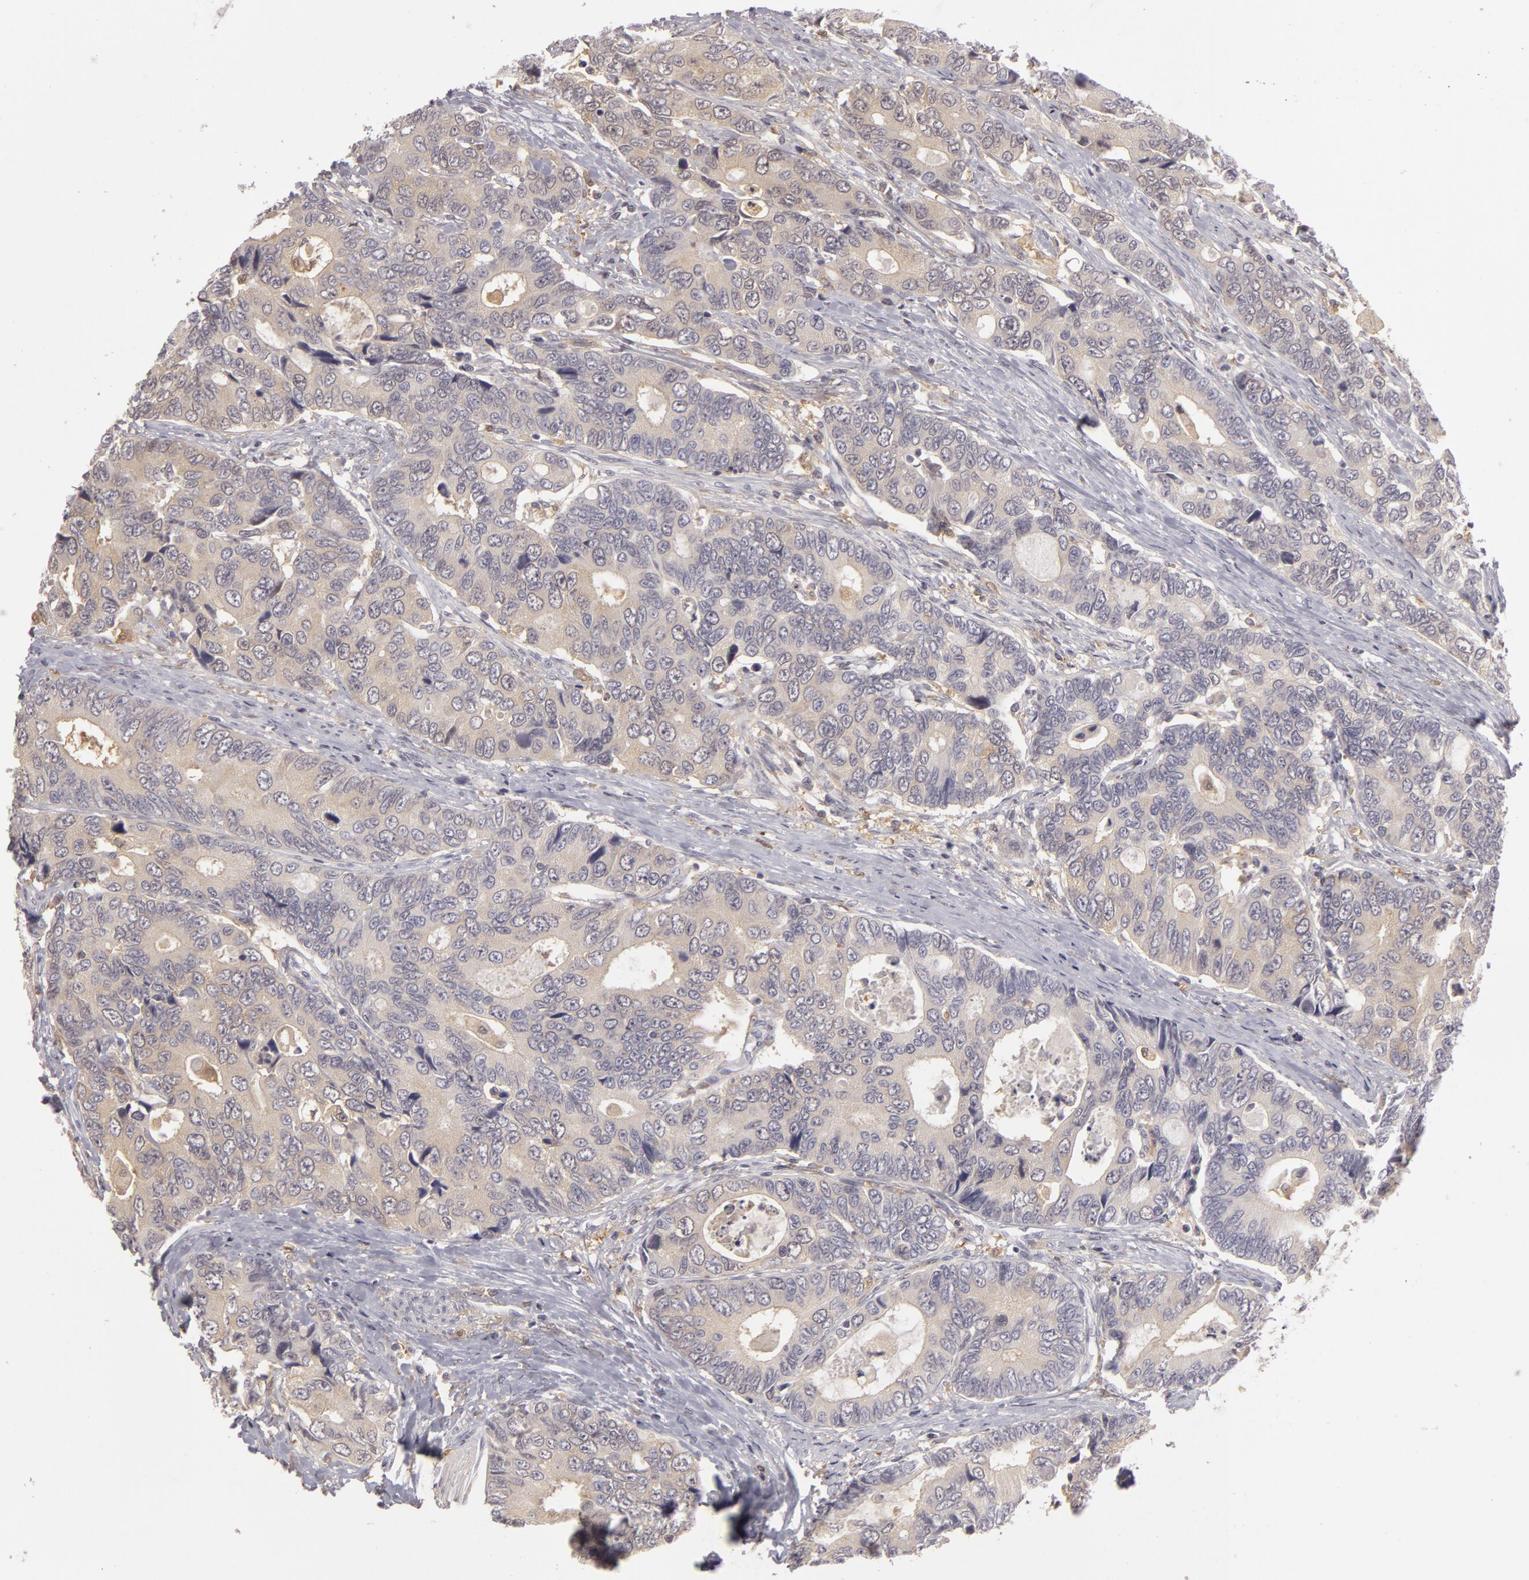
{"staining": {"intensity": "negative", "quantity": "none", "location": "none"}, "tissue": "colorectal cancer", "cell_type": "Tumor cells", "image_type": "cancer", "snomed": [{"axis": "morphology", "description": "Adenocarcinoma, NOS"}, {"axis": "topography", "description": "Rectum"}], "caption": "Tumor cells are negative for protein expression in human colorectal cancer (adenocarcinoma).", "gene": "GNPDA1", "patient": {"sex": "female", "age": 67}}